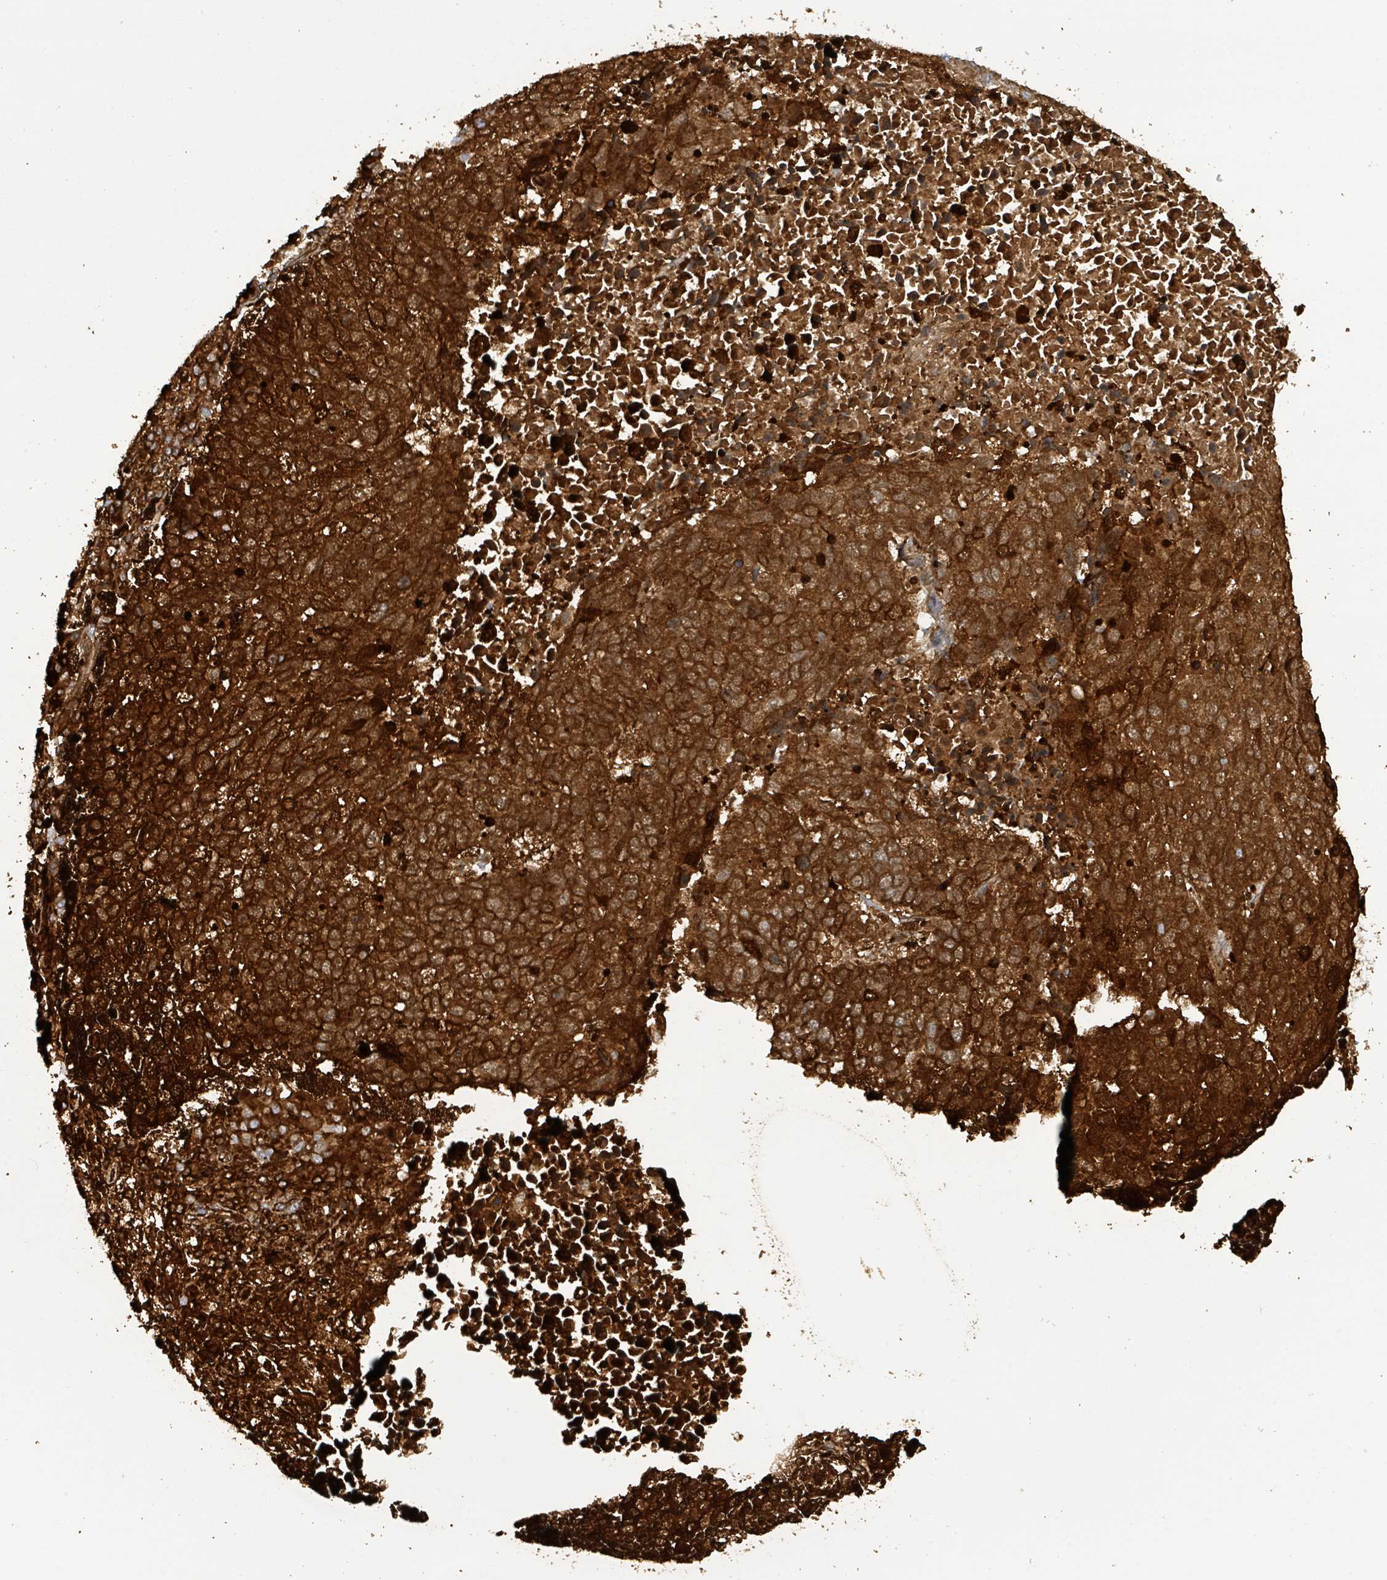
{"staining": {"intensity": "strong", "quantity": ">75%", "location": "cytoplasmic/membranous"}, "tissue": "lung cancer", "cell_type": "Tumor cells", "image_type": "cancer", "snomed": [{"axis": "morphology", "description": "Squamous cell carcinoma, NOS"}, {"axis": "topography", "description": "Lung"}], "caption": "This histopathology image exhibits lung squamous cell carcinoma stained with immunohistochemistry (IHC) to label a protein in brown. The cytoplasmic/membranous of tumor cells show strong positivity for the protein. Nuclei are counter-stained blue.", "gene": "STARD4", "patient": {"sex": "male", "age": 73}}